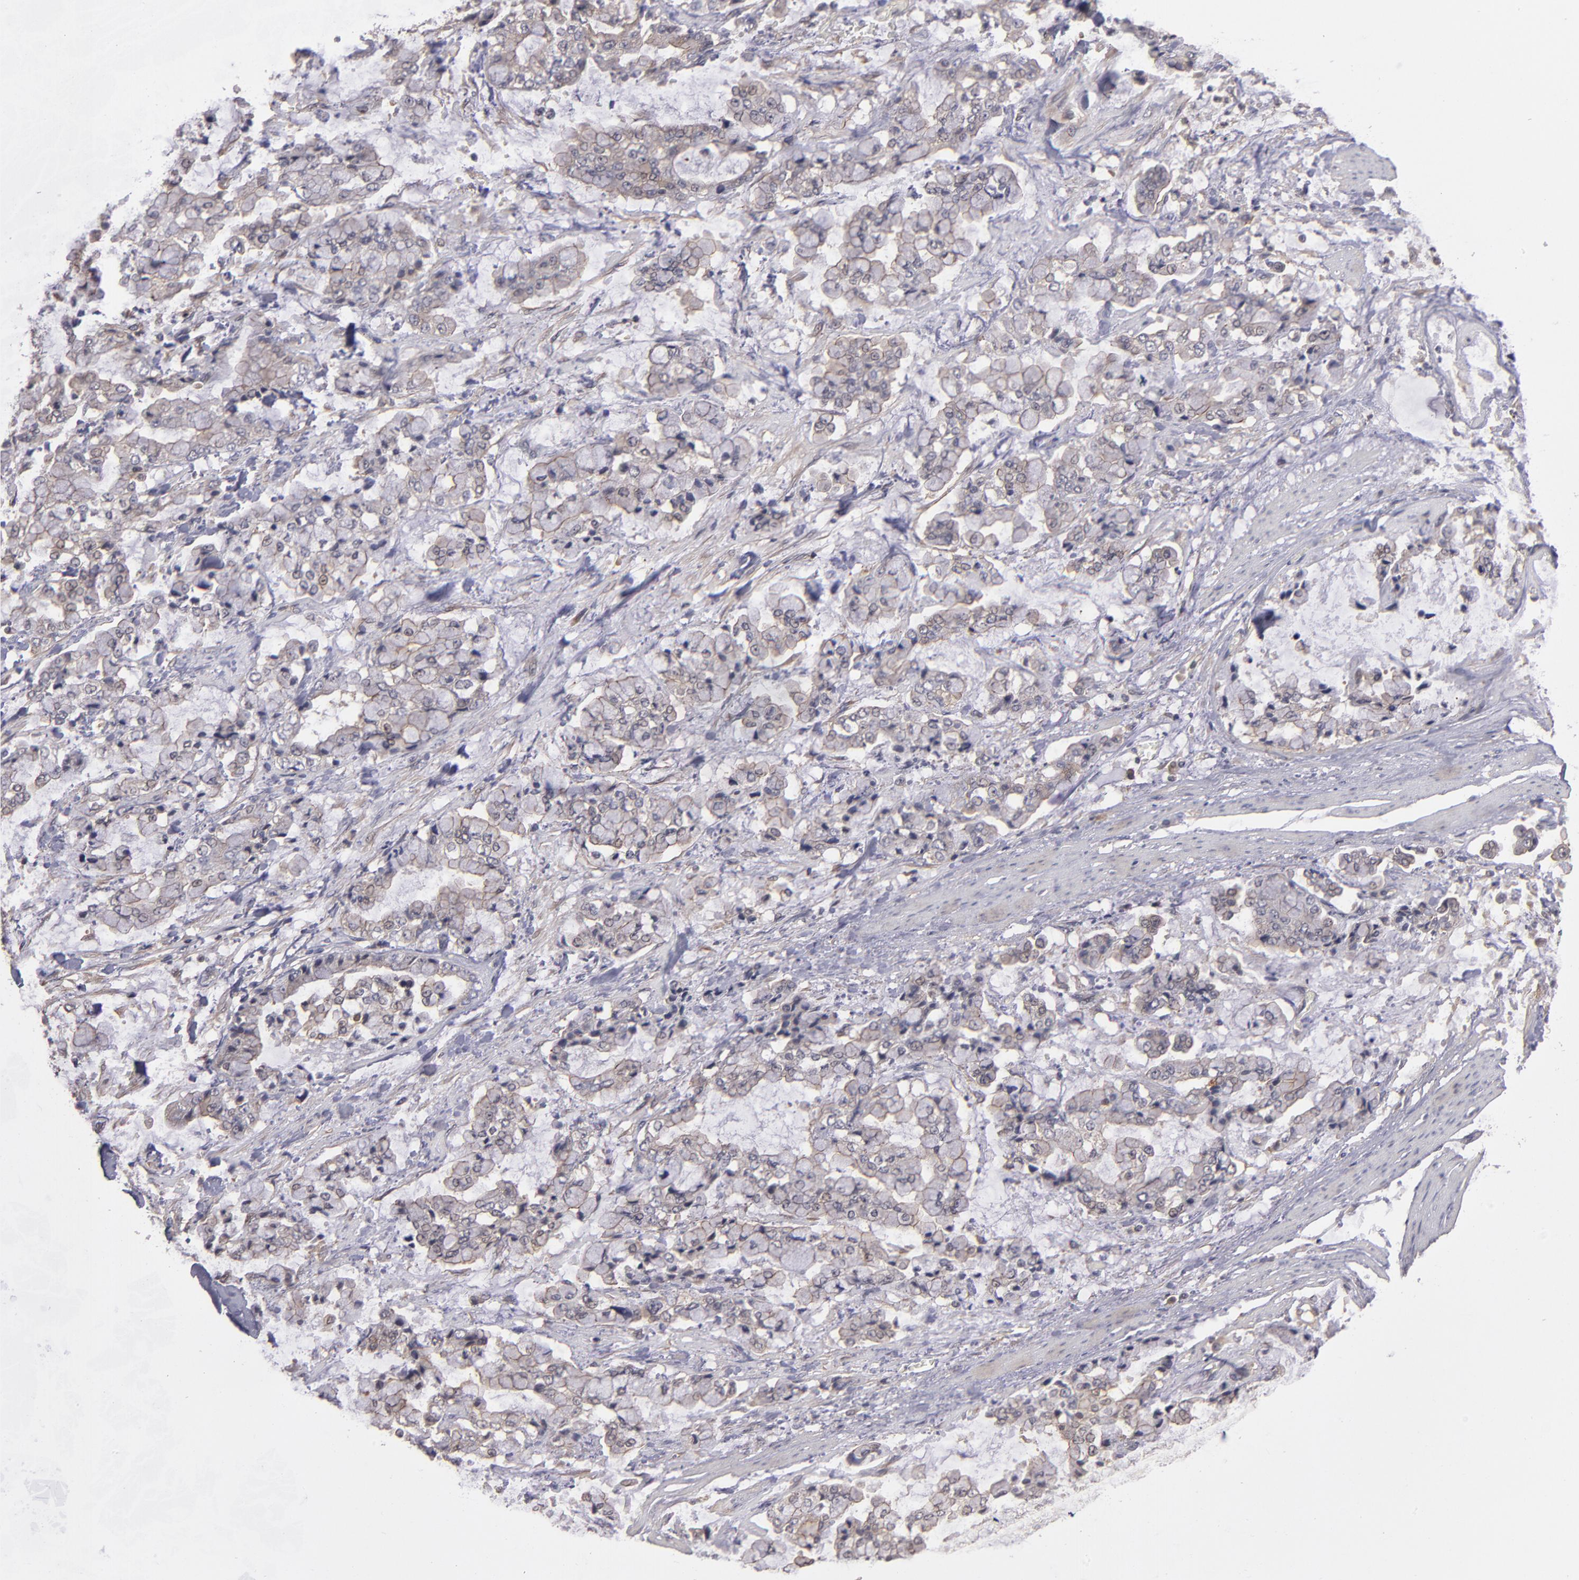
{"staining": {"intensity": "weak", "quantity": "<25%", "location": "cytoplasmic/membranous"}, "tissue": "stomach cancer", "cell_type": "Tumor cells", "image_type": "cancer", "snomed": [{"axis": "morphology", "description": "Normal tissue, NOS"}, {"axis": "morphology", "description": "Adenocarcinoma, NOS"}, {"axis": "topography", "description": "Stomach, upper"}, {"axis": "topography", "description": "Stomach"}], "caption": "Immunohistochemistry photomicrograph of neoplastic tissue: human stomach cancer stained with DAB demonstrates no significant protein staining in tumor cells.", "gene": "CTSO", "patient": {"sex": "male", "age": 76}}